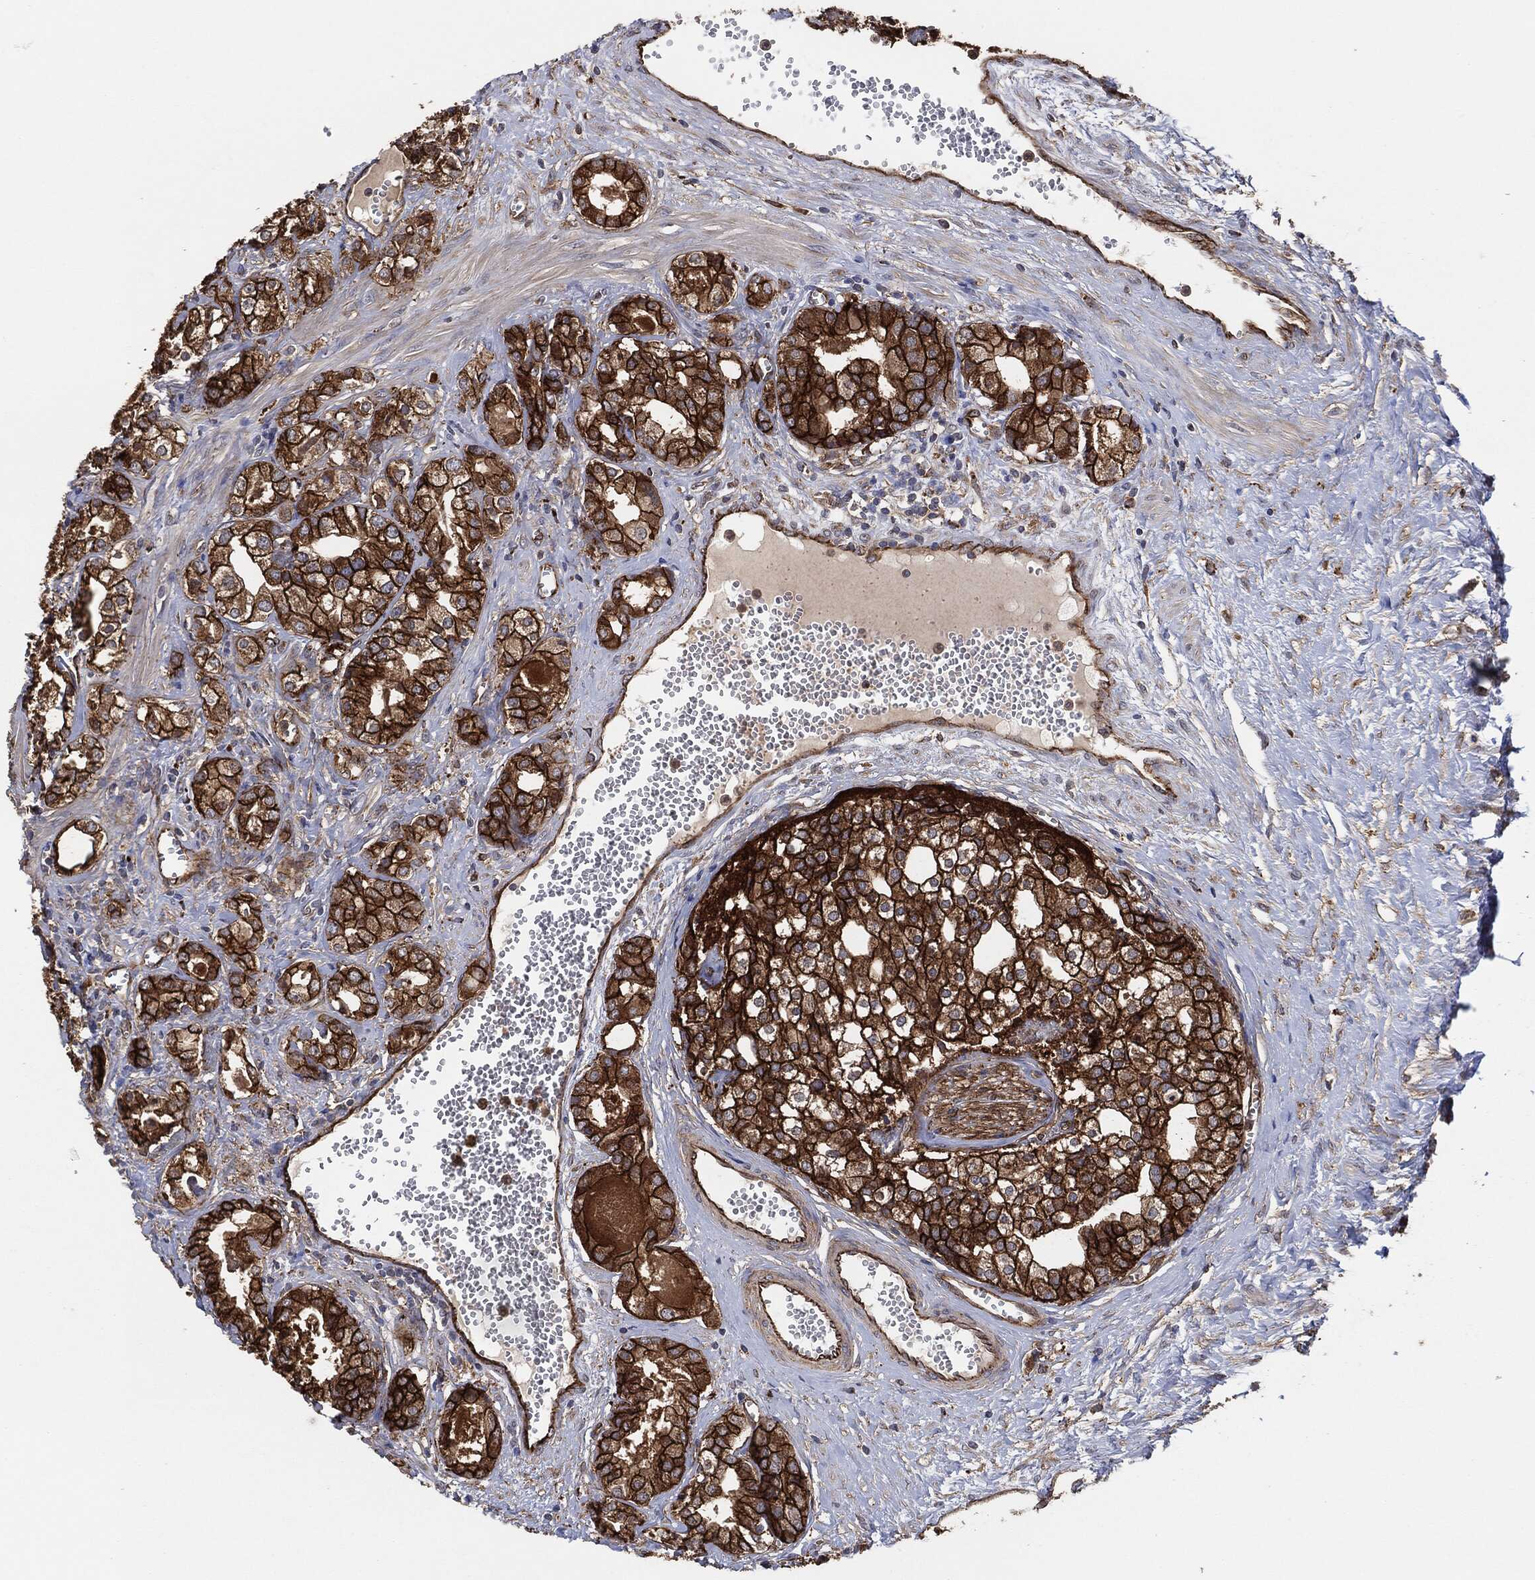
{"staining": {"intensity": "strong", "quantity": ">75%", "location": "cytoplasmic/membranous"}, "tissue": "prostate cancer", "cell_type": "Tumor cells", "image_type": "cancer", "snomed": [{"axis": "morphology", "description": "Adenocarcinoma, NOS"}, {"axis": "topography", "description": "Prostate and seminal vesicle, NOS"}, {"axis": "topography", "description": "Prostate"}], "caption": "Protein staining reveals strong cytoplasmic/membranous staining in approximately >75% of tumor cells in prostate cancer (adenocarcinoma).", "gene": "CTNNA1", "patient": {"sex": "male", "age": 62}}